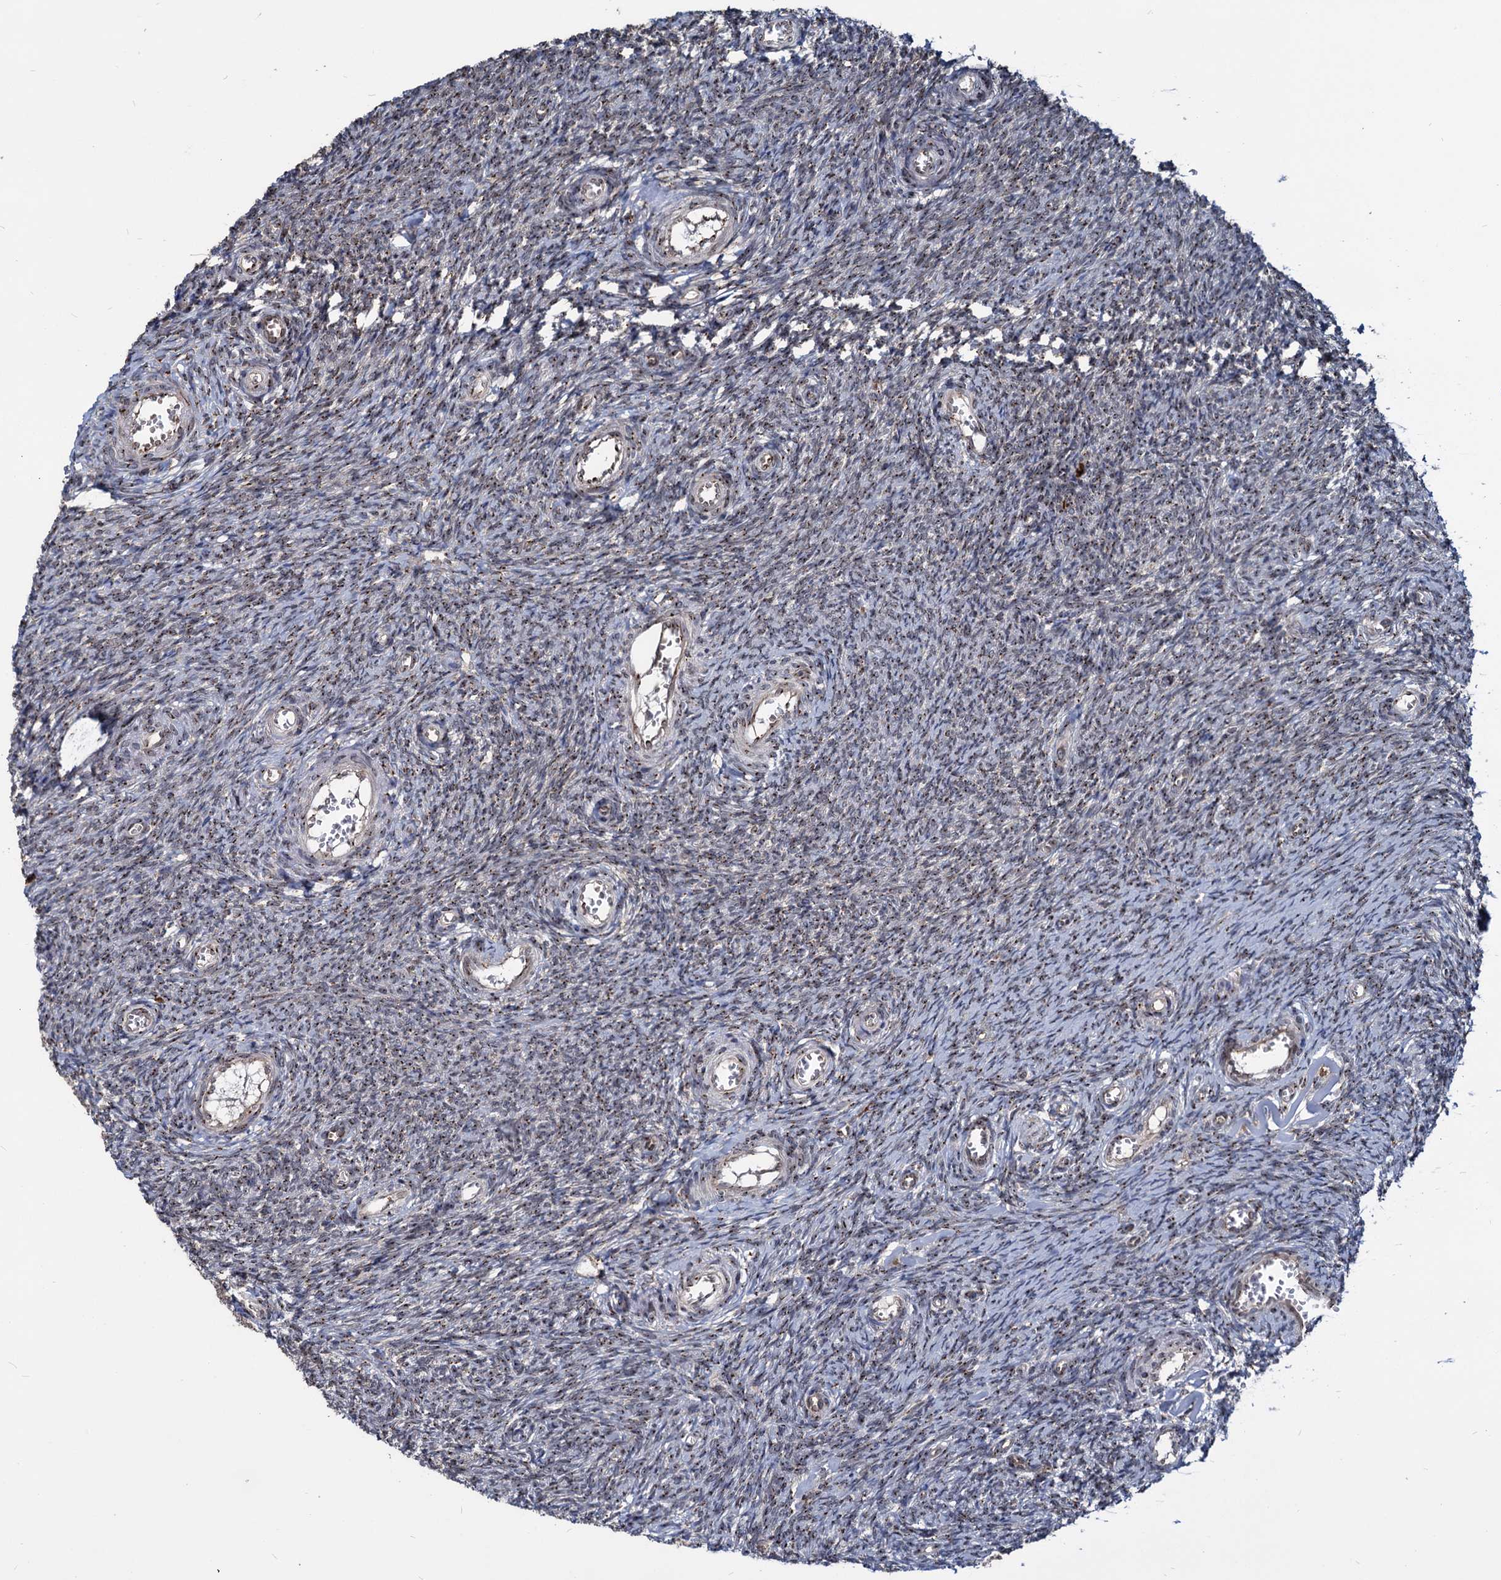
{"staining": {"intensity": "moderate", "quantity": "25%-75%", "location": "cytoplasmic/membranous"}, "tissue": "ovary", "cell_type": "Ovarian stroma cells", "image_type": "normal", "snomed": [{"axis": "morphology", "description": "Normal tissue, NOS"}, {"axis": "topography", "description": "Ovary"}], "caption": "High-power microscopy captured an immunohistochemistry micrograph of benign ovary, revealing moderate cytoplasmic/membranous expression in approximately 25%-75% of ovarian stroma cells.", "gene": "SAAL1", "patient": {"sex": "female", "age": 44}}